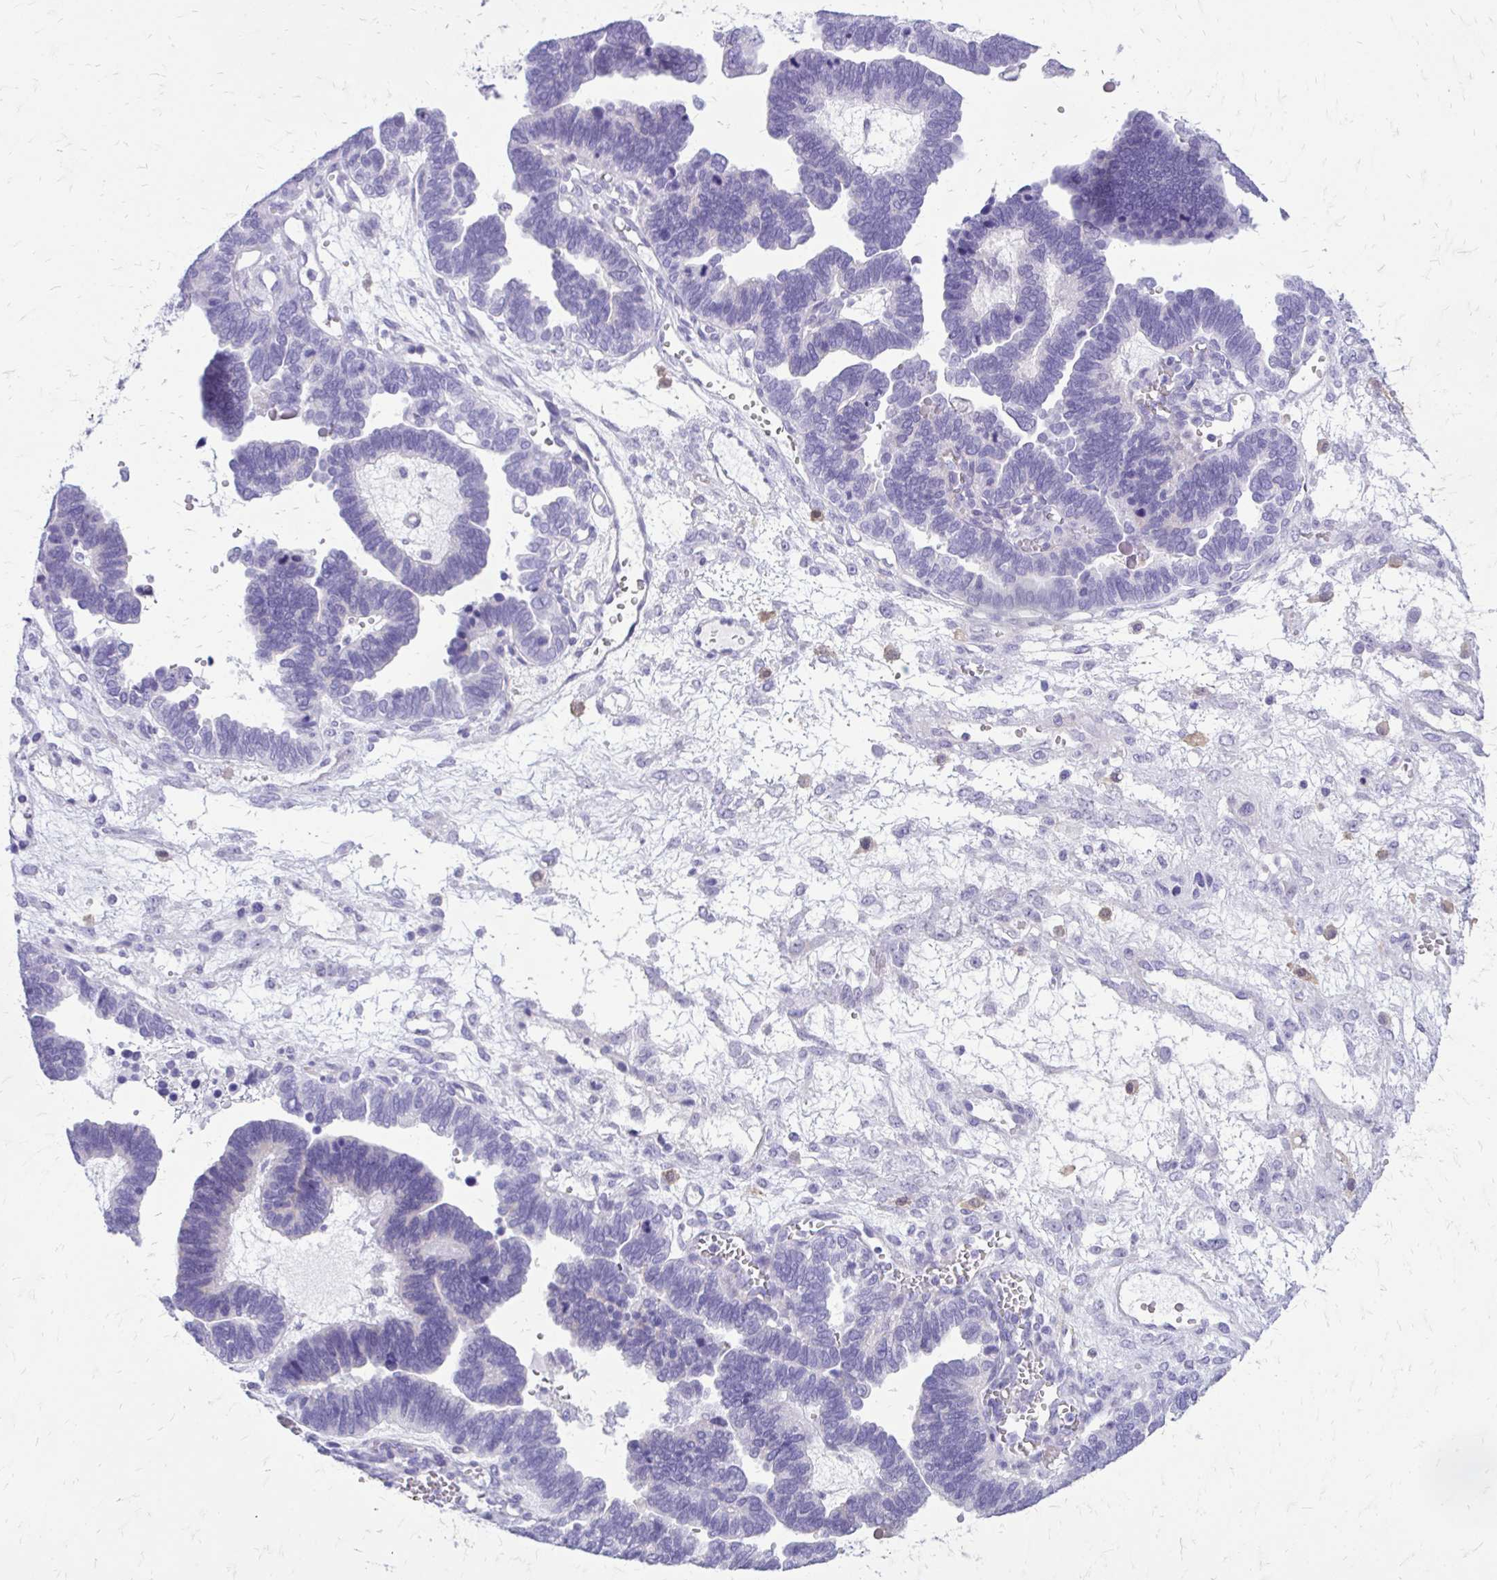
{"staining": {"intensity": "negative", "quantity": "none", "location": "none"}, "tissue": "ovarian cancer", "cell_type": "Tumor cells", "image_type": "cancer", "snomed": [{"axis": "morphology", "description": "Cystadenocarcinoma, serous, NOS"}, {"axis": "topography", "description": "Ovary"}], "caption": "This micrograph is of ovarian serous cystadenocarcinoma stained with immunohistochemistry to label a protein in brown with the nuclei are counter-stained blue. There is no positivity in tumor cells.", "gene": "SIGLEC11", "patient": {"sex": "female", "age": 51}}